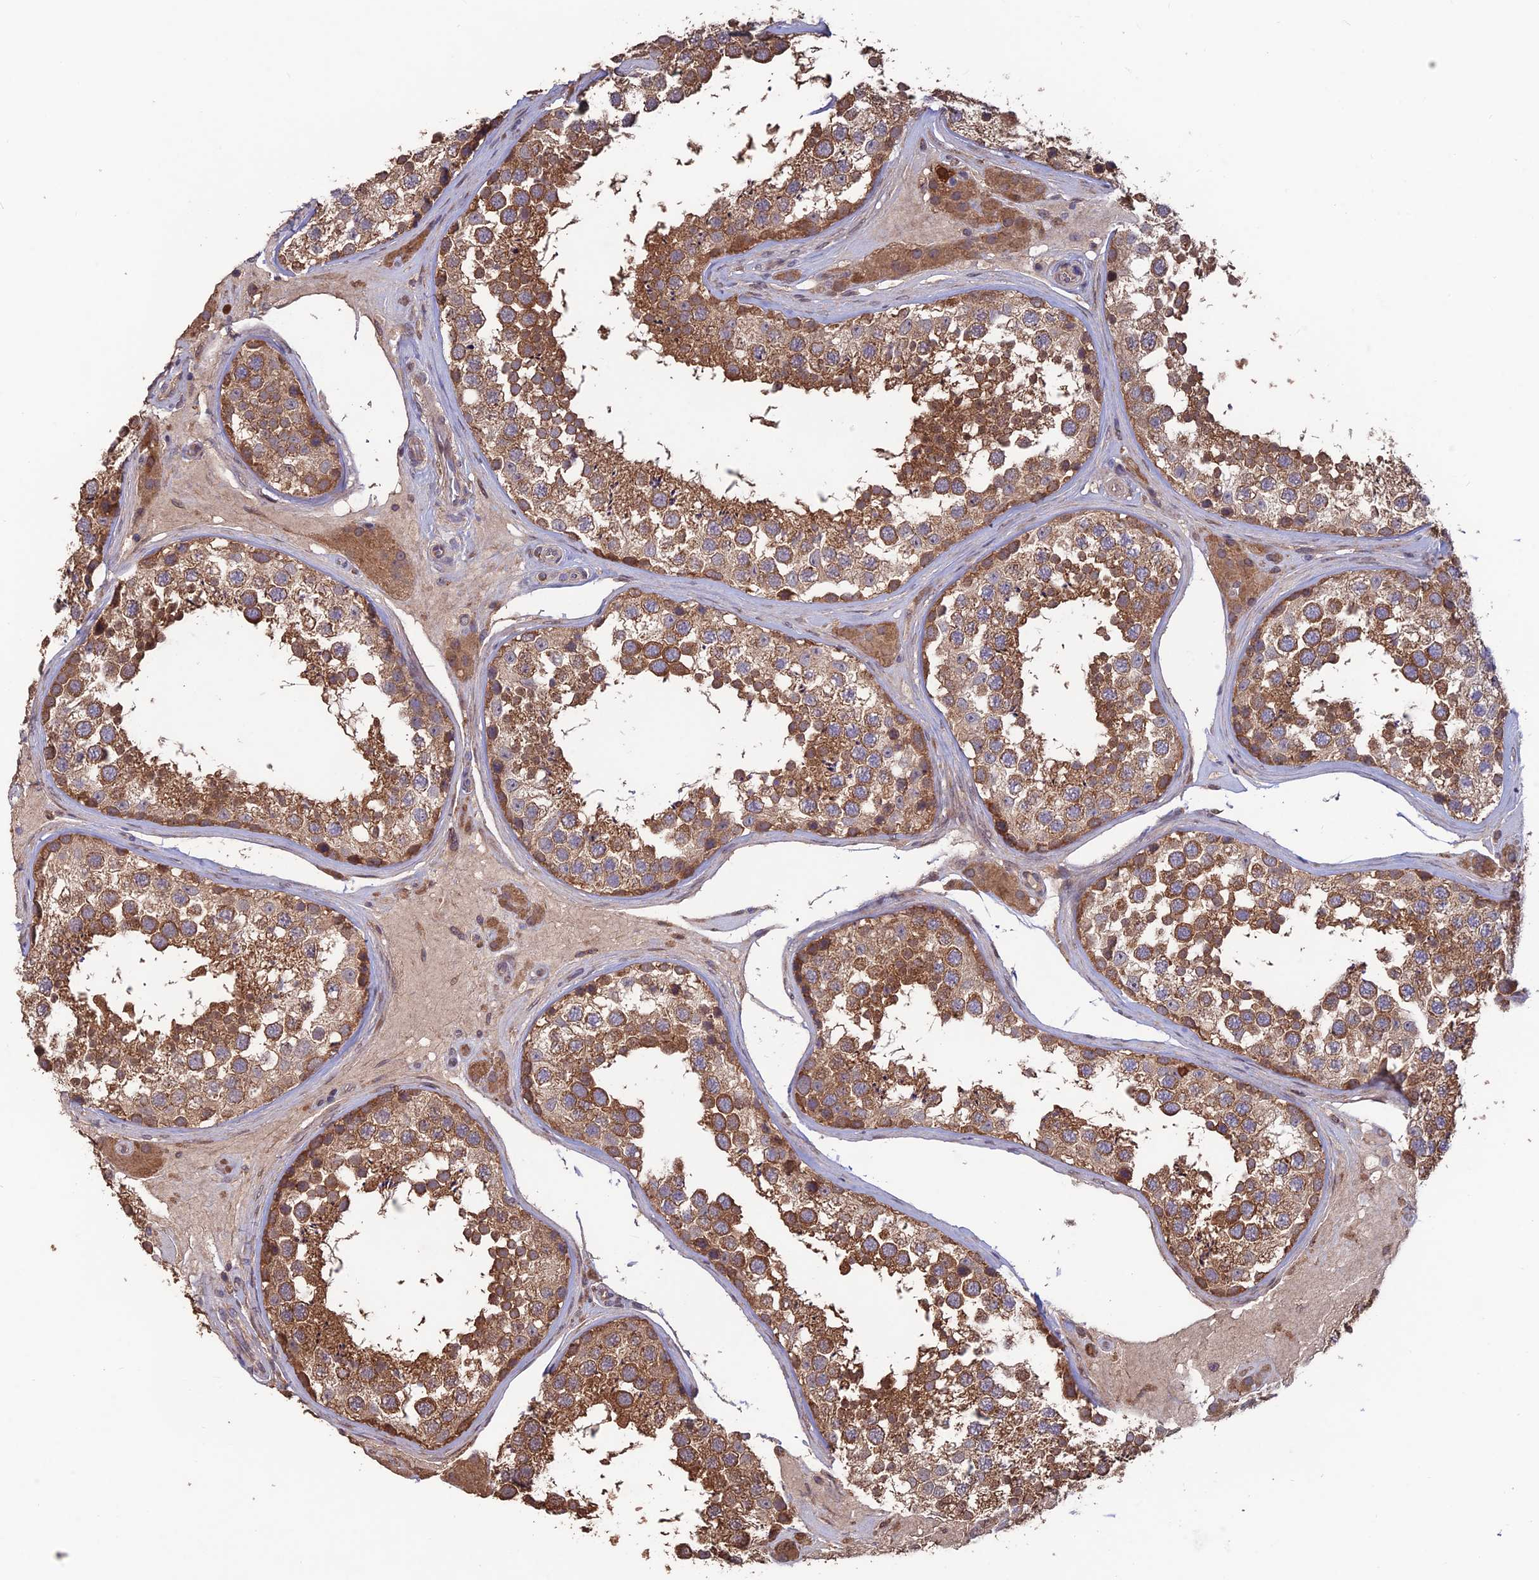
{"staining": {"intensity": "moderate", "quantity": ">75%", "location": "cytoplasmic/membranous"}, "tissue": "testis", "cell_type": "Cells in seminiferous ducts", "image_type": "normal", "snomed": [{"axis": "morphology", "description": "Normal tissue, NOS"}, {"axis": "topography", "description": "Testis"}], "caption": "Approximately >75% of cells in seminiferous ducts in unremarkable testis reveal moderate cytoplasmic/membranous protein expression as visualized by brown immunohistochemical staining.", "gene": "SHISA5", "patient": {"sex": "male", "age": 46}}